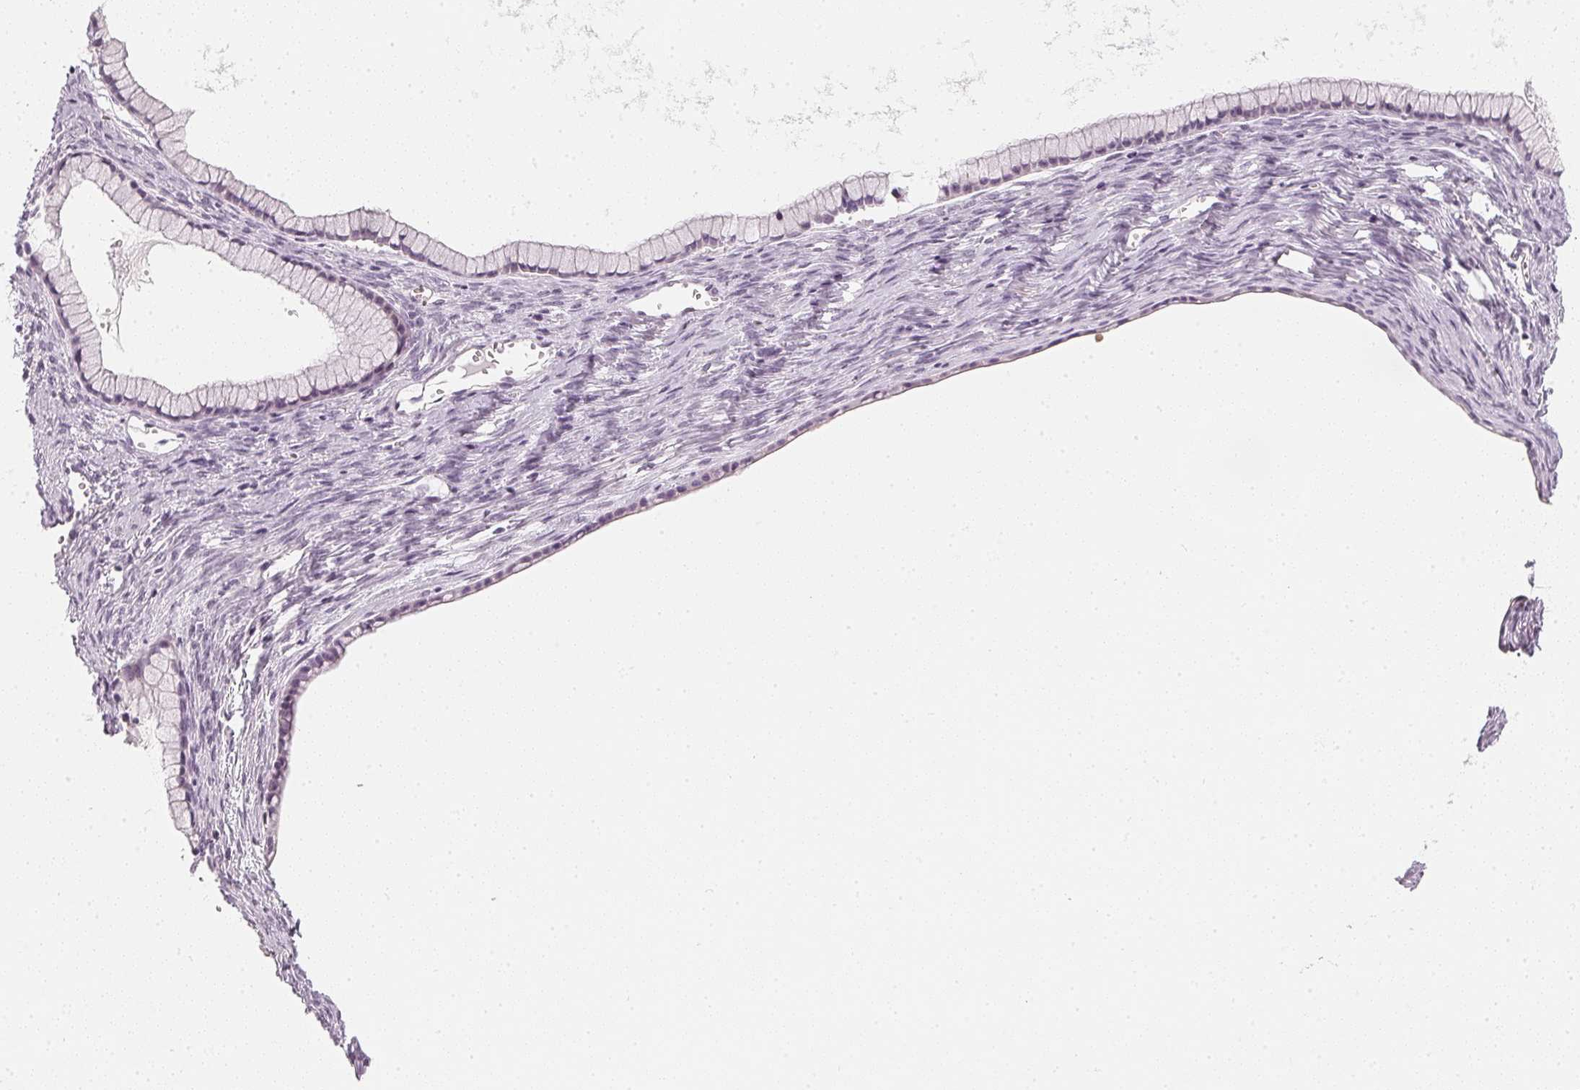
{"staining": {"intensity": "negative", "quantity": "none", "location": "none"}, "tissue": "ovarian cancer", "cell_type": "Tumor cells", "image_type": "cancer", "snomed": [{"axis": "morphology", "description": "Cystadenocarcinoma, mucinous, NOS"}, {"axis": "topography", "description": "Ovary"}], "caption": "Tumor cells are negative for brown protein staining in ovarian mucinous cystadenocarcinoma.", "gene": "CHST4", "patient": {"sex": "female", "age": 41}}